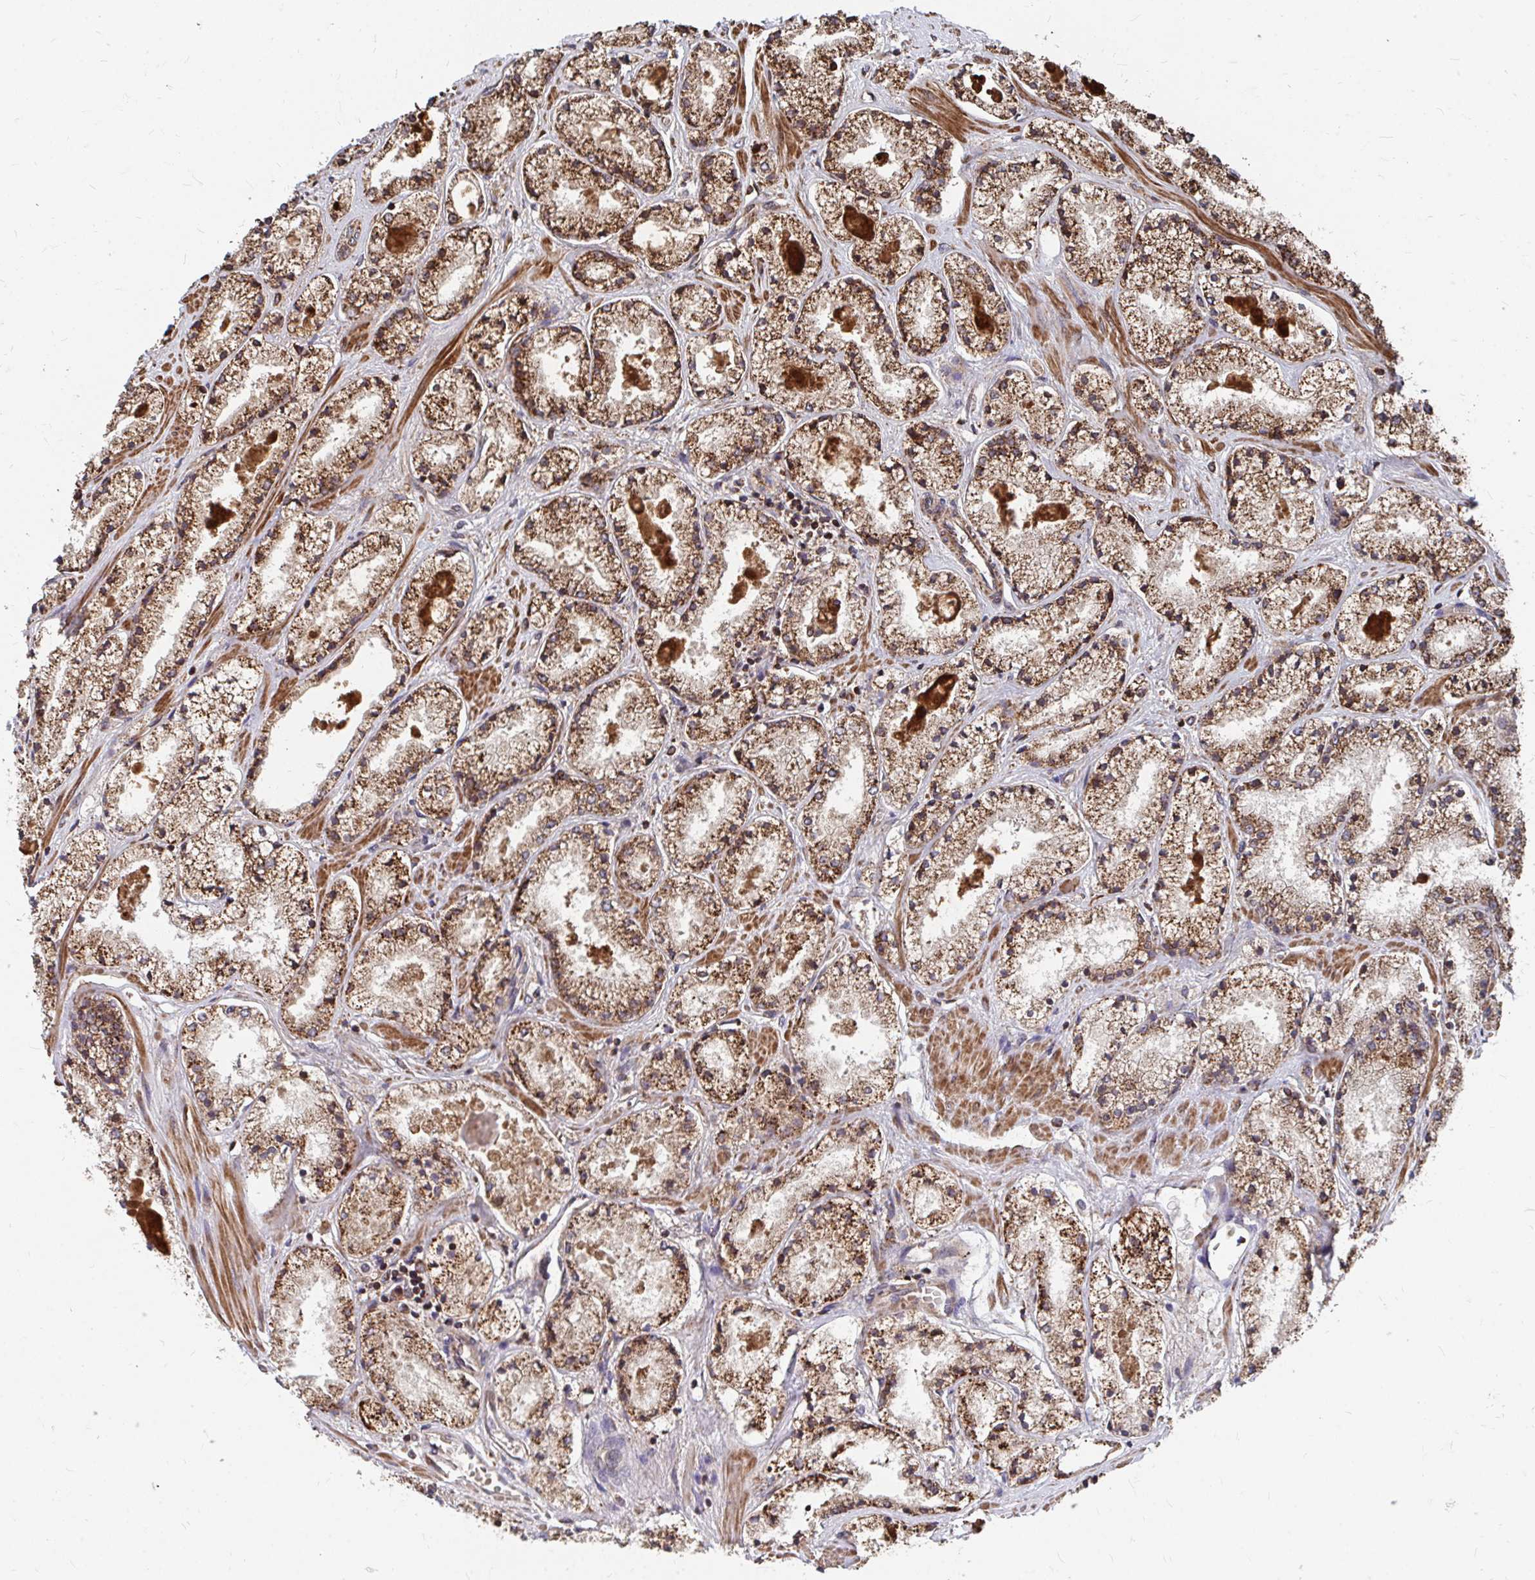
{"staining": {"intensity": "strong", "quantity": ">75%", "location": "cytoplasmic/membranous"}, "tissue": "prostate cancer", "cell_type": "Tumor cells", "image_type": "cancer", "snomed": [{"axis": "morphology", "description": "Adenocarcinoma, High grade"}, {"axis": "topography", "description": "Prostate"}], "caption": "There is high levels of strong cytoplasmic/membranous staining in tumor cells of prostate cancer (high-grade adenocarcinoma), as demonstrated by immunohistochemical staining (brown color).", "gene": "FAM89A", "patient": {"sex": "male", "age": 63}}